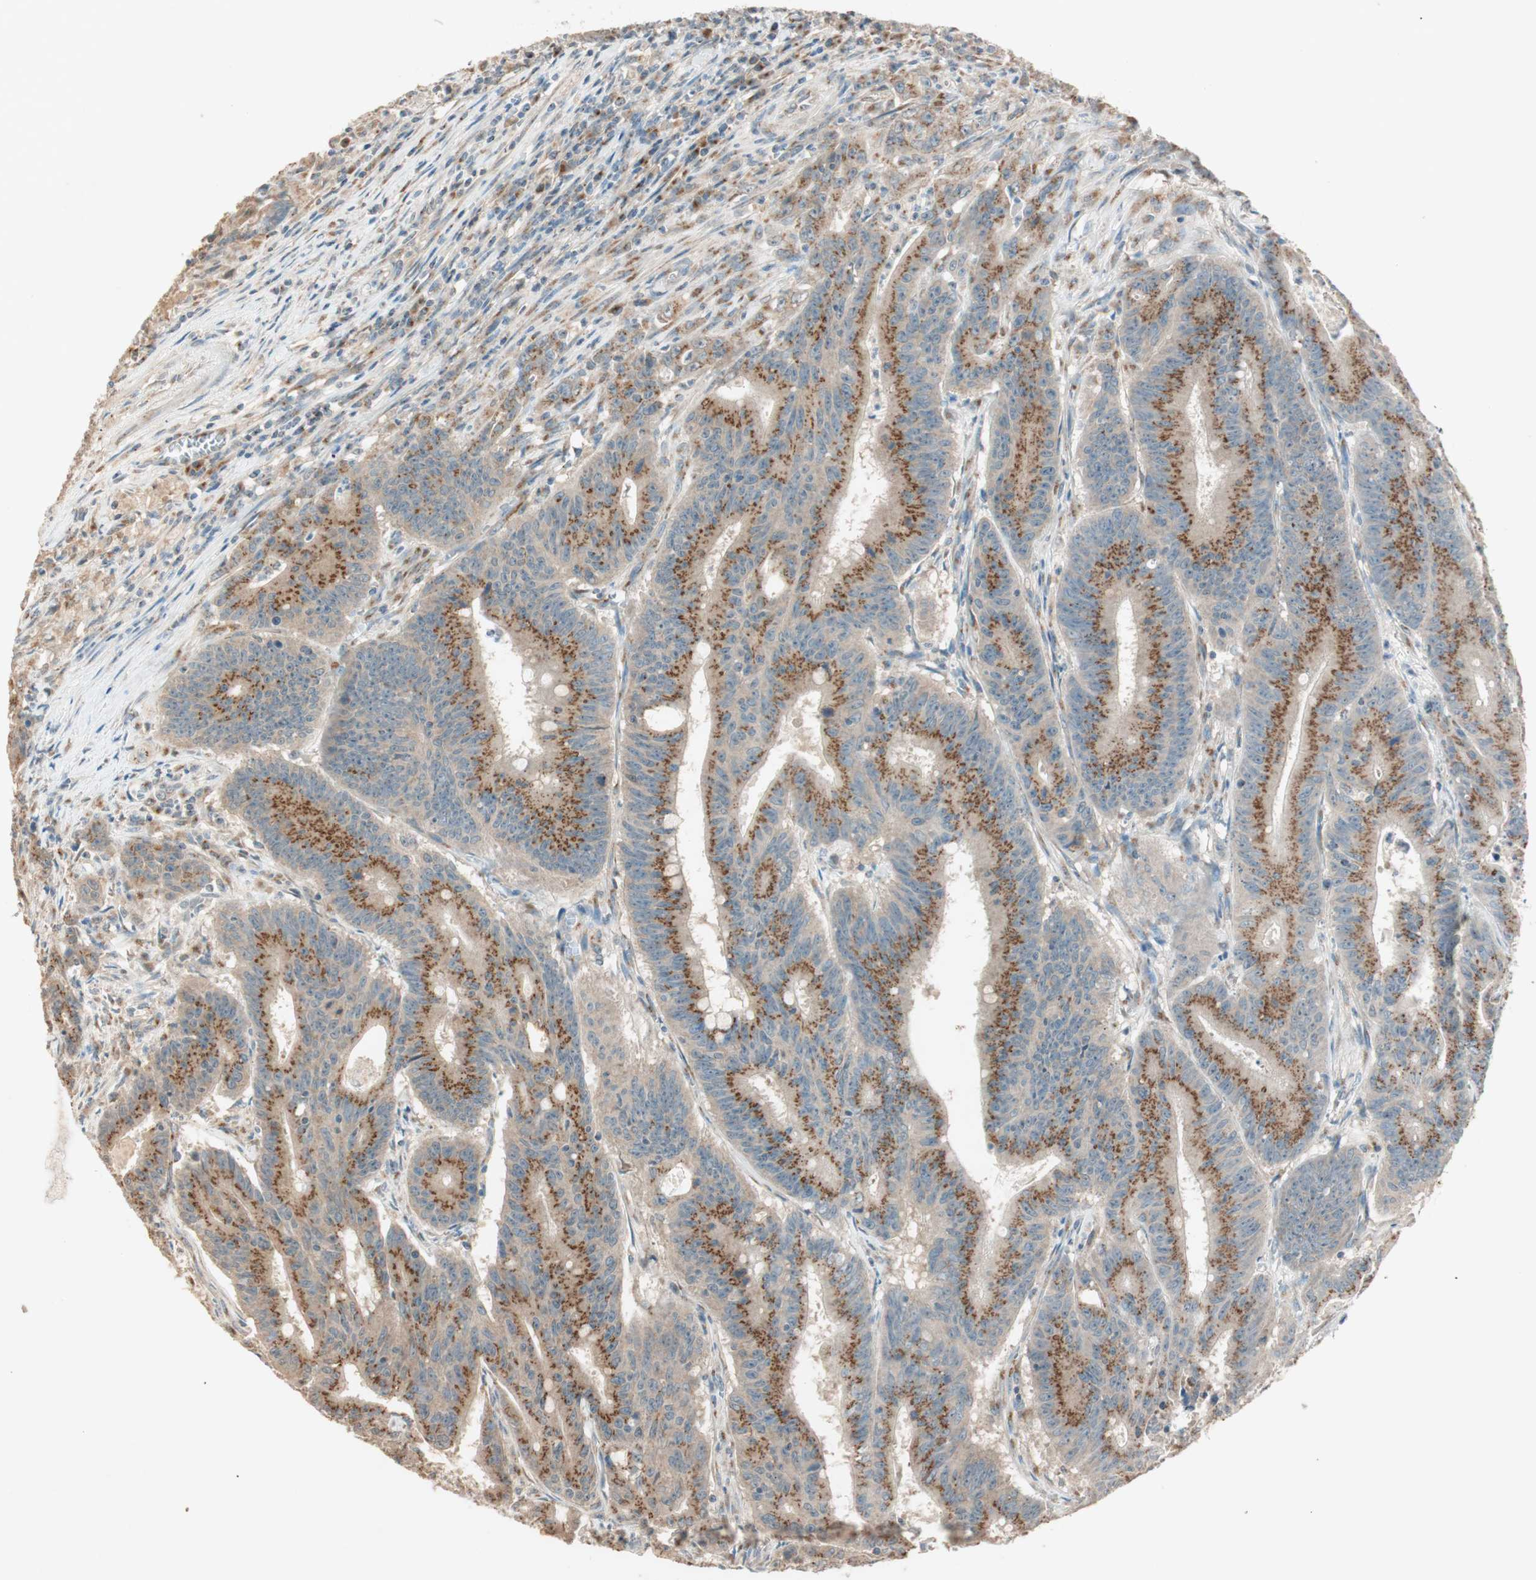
{"staining": {"intensity": "strong", "quantity": "25%-75%", "location": "cytoplasmic/membranous"}, "tissue": "colorectal cancer", "cell_type": "Tumor cells", "image_type": "cancer", "snomed": [{"axis": "morphology", "description": "Adenocarcinoma, NOS"}, {"axis": "topography", "description": "Colon"}], "caption": "This photomicrograph demonstrates IHC staining of colorectal adenocarcinoma, with high strong cytoplasmic/membranous staining in about 25%-75% of tumor cells.", "gene": "SEC16A", "patient": {"sex": "male", "age": 45}}